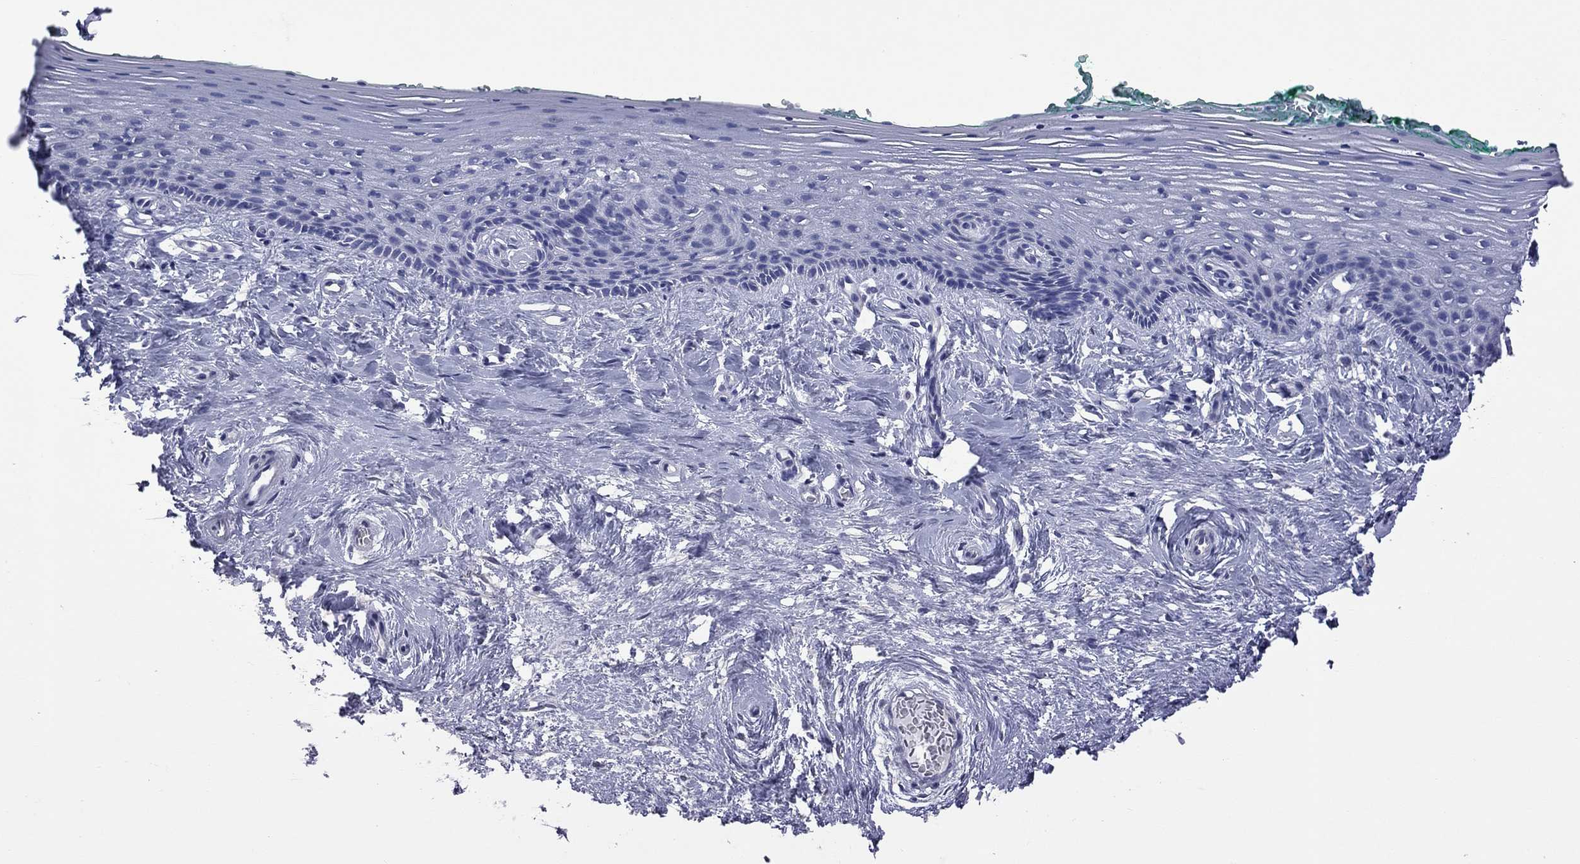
{"staining": {"intensity": "negative", "quantity": "none", "location": "none"}, "tissue": "vagina", "cell_type": "Squamous epithelial cells", "image_type": "normal", "snomed": [{"axis": "morphology", "description": "Normal tissue, NOS"}, {"axis": "topography", "description": "Vagina"}], "caption": "Image shows no protein expression in squamous epithelial cells of unremarkable vagina.", "gene": "HYLS1", "patient": {"sex": "female", "age": 45}}